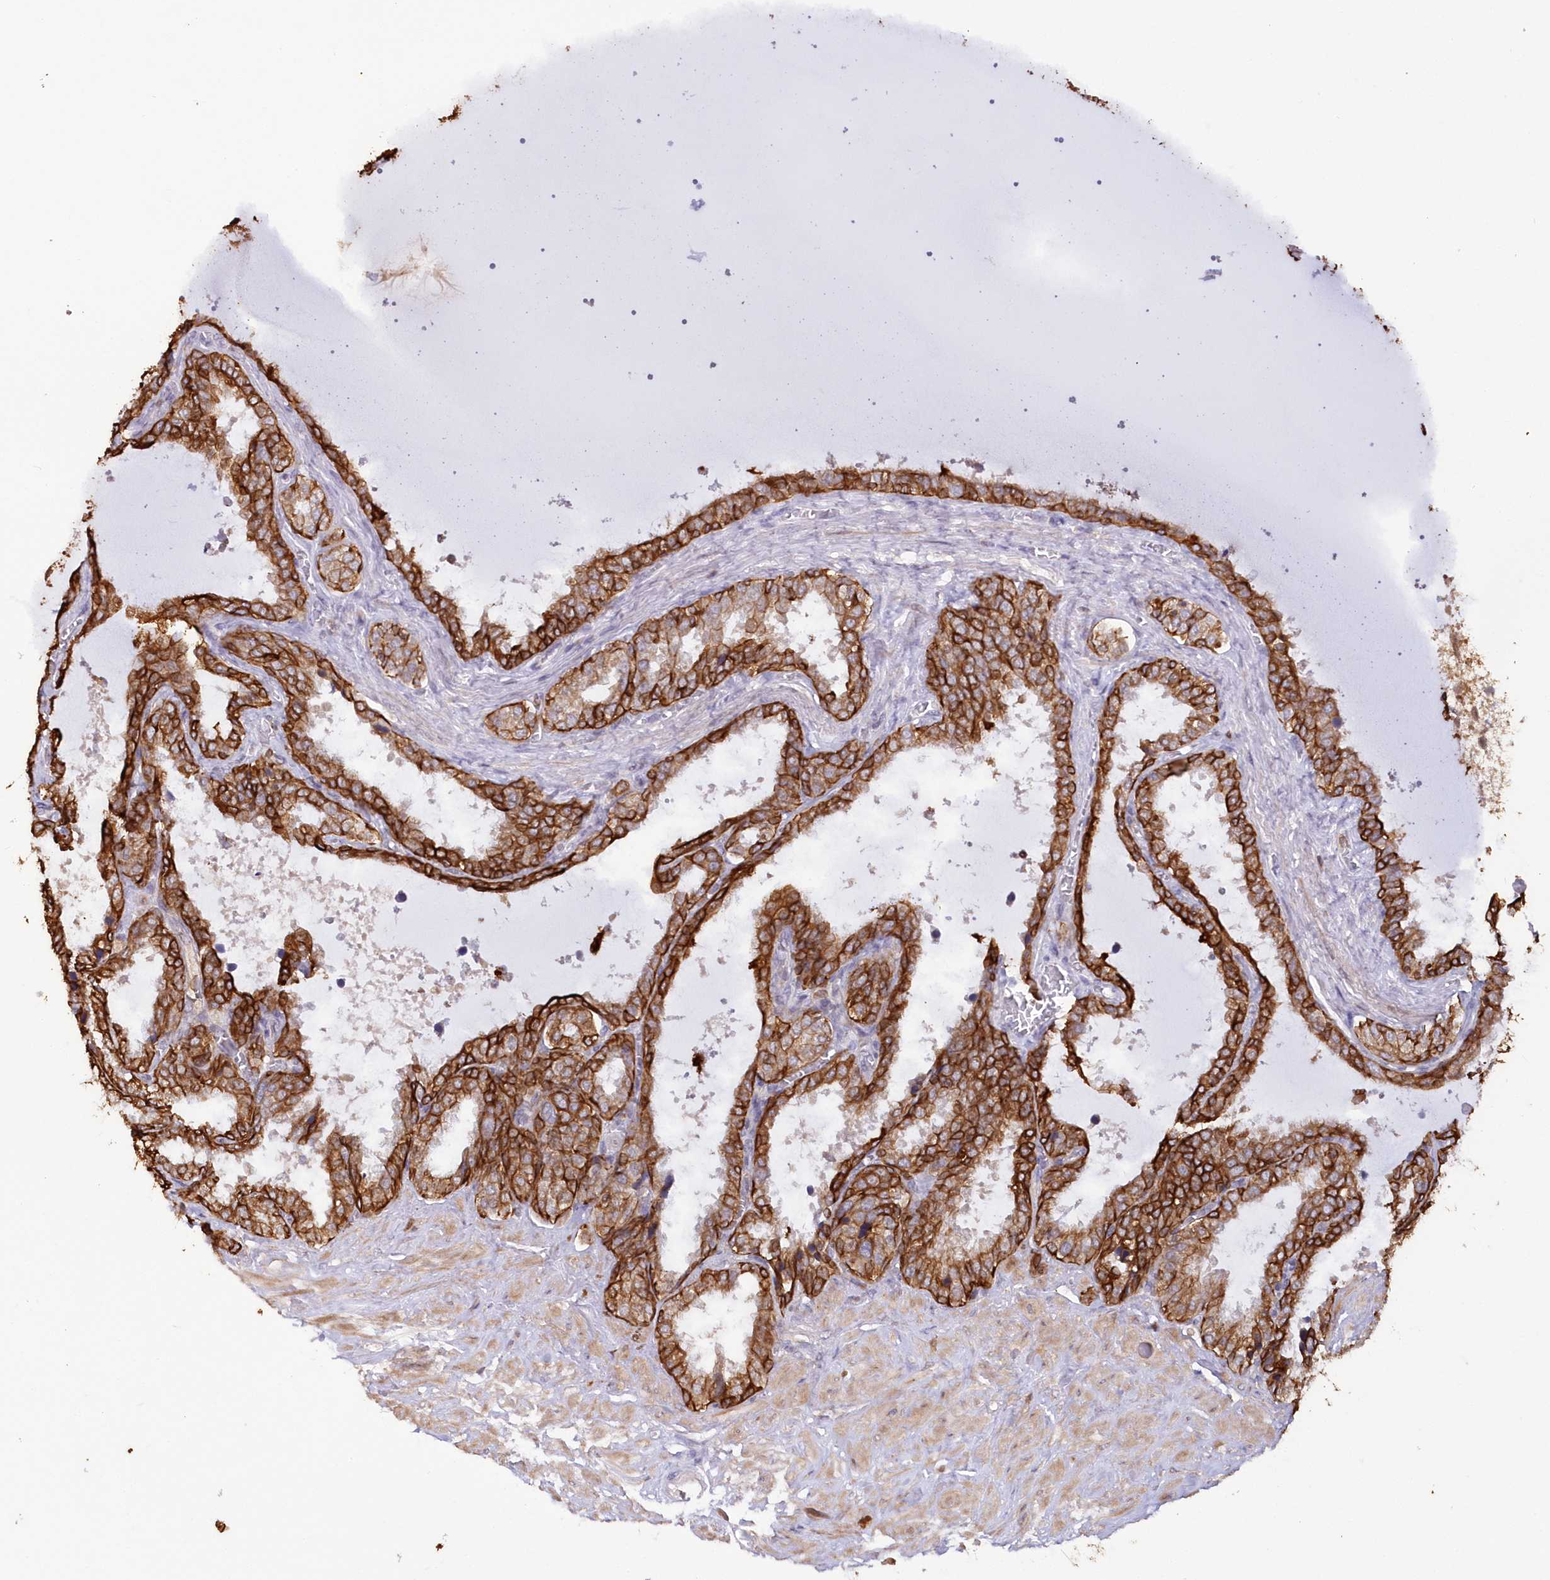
{"staining": {"intensity": "strong", "quantity": ">75%", "location": "cytoplasmic/membranous"}, "tissue": "seminal vesicle", "cell_type": "Glandular cells", "image_type": "normal", "snomed": [{"axis": "morphology", "description": "Normal tissue, NOS"}, {"axis": "topography", "description": "Seminal veicle"}], "caption": "Immunohistochemistry (DAB (3,3'-diaminobenzidine)) staining of benign human seminal vesicle displays strong cytoplasmic/membranous protein staining in about >75% of glandular cells. (DAB IHC, brown staining for protein, blue staining for nuclei).", "gene": "SNED1", "patient": {"sex": "male", "age": 46}}